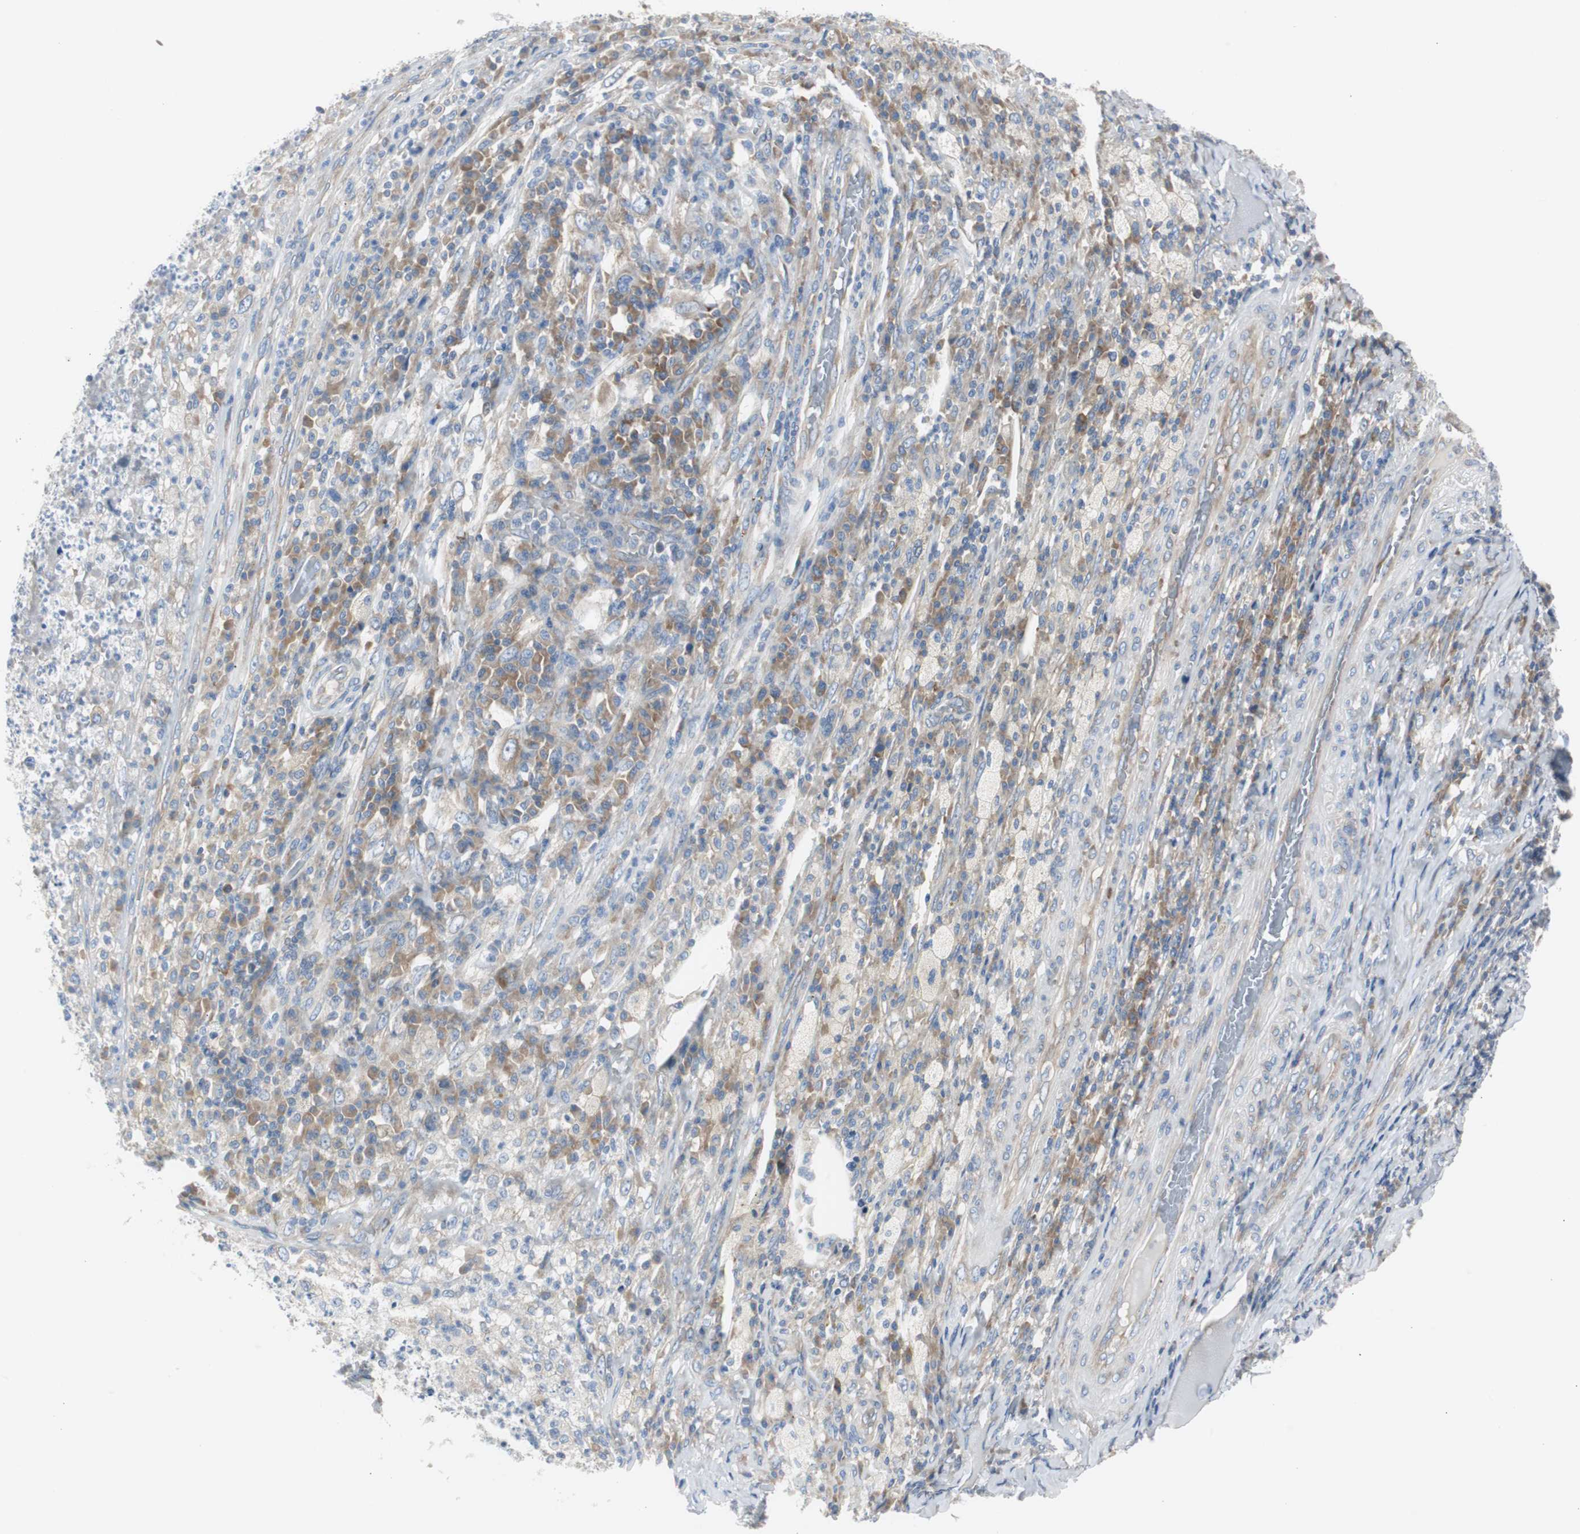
{"staining": {"intensity": "weak", "quantity": ">75%", "location": "cytoplasmic/membranous"}, "tissue": "testis cancer", "cell_type": "Tumor cells", "image_type": "cancer", "snomed": [{"axis": "morphology", "description": "Necrosis, NOS"}, {"axis": "morphology", "description": "Carcinoma, Embryonal, NOS"}, {"axis": "topography", "description": "Testis"}], "caption": "Testis cancer (embryonal carcinoma) stained with immunohistochemistry (IHC) displays weak cytoplasmic/membranous positivity in approximately >75% of tumor cells.", "gene": "RPS12", "patient": {"sex": "male", "age": 19}}